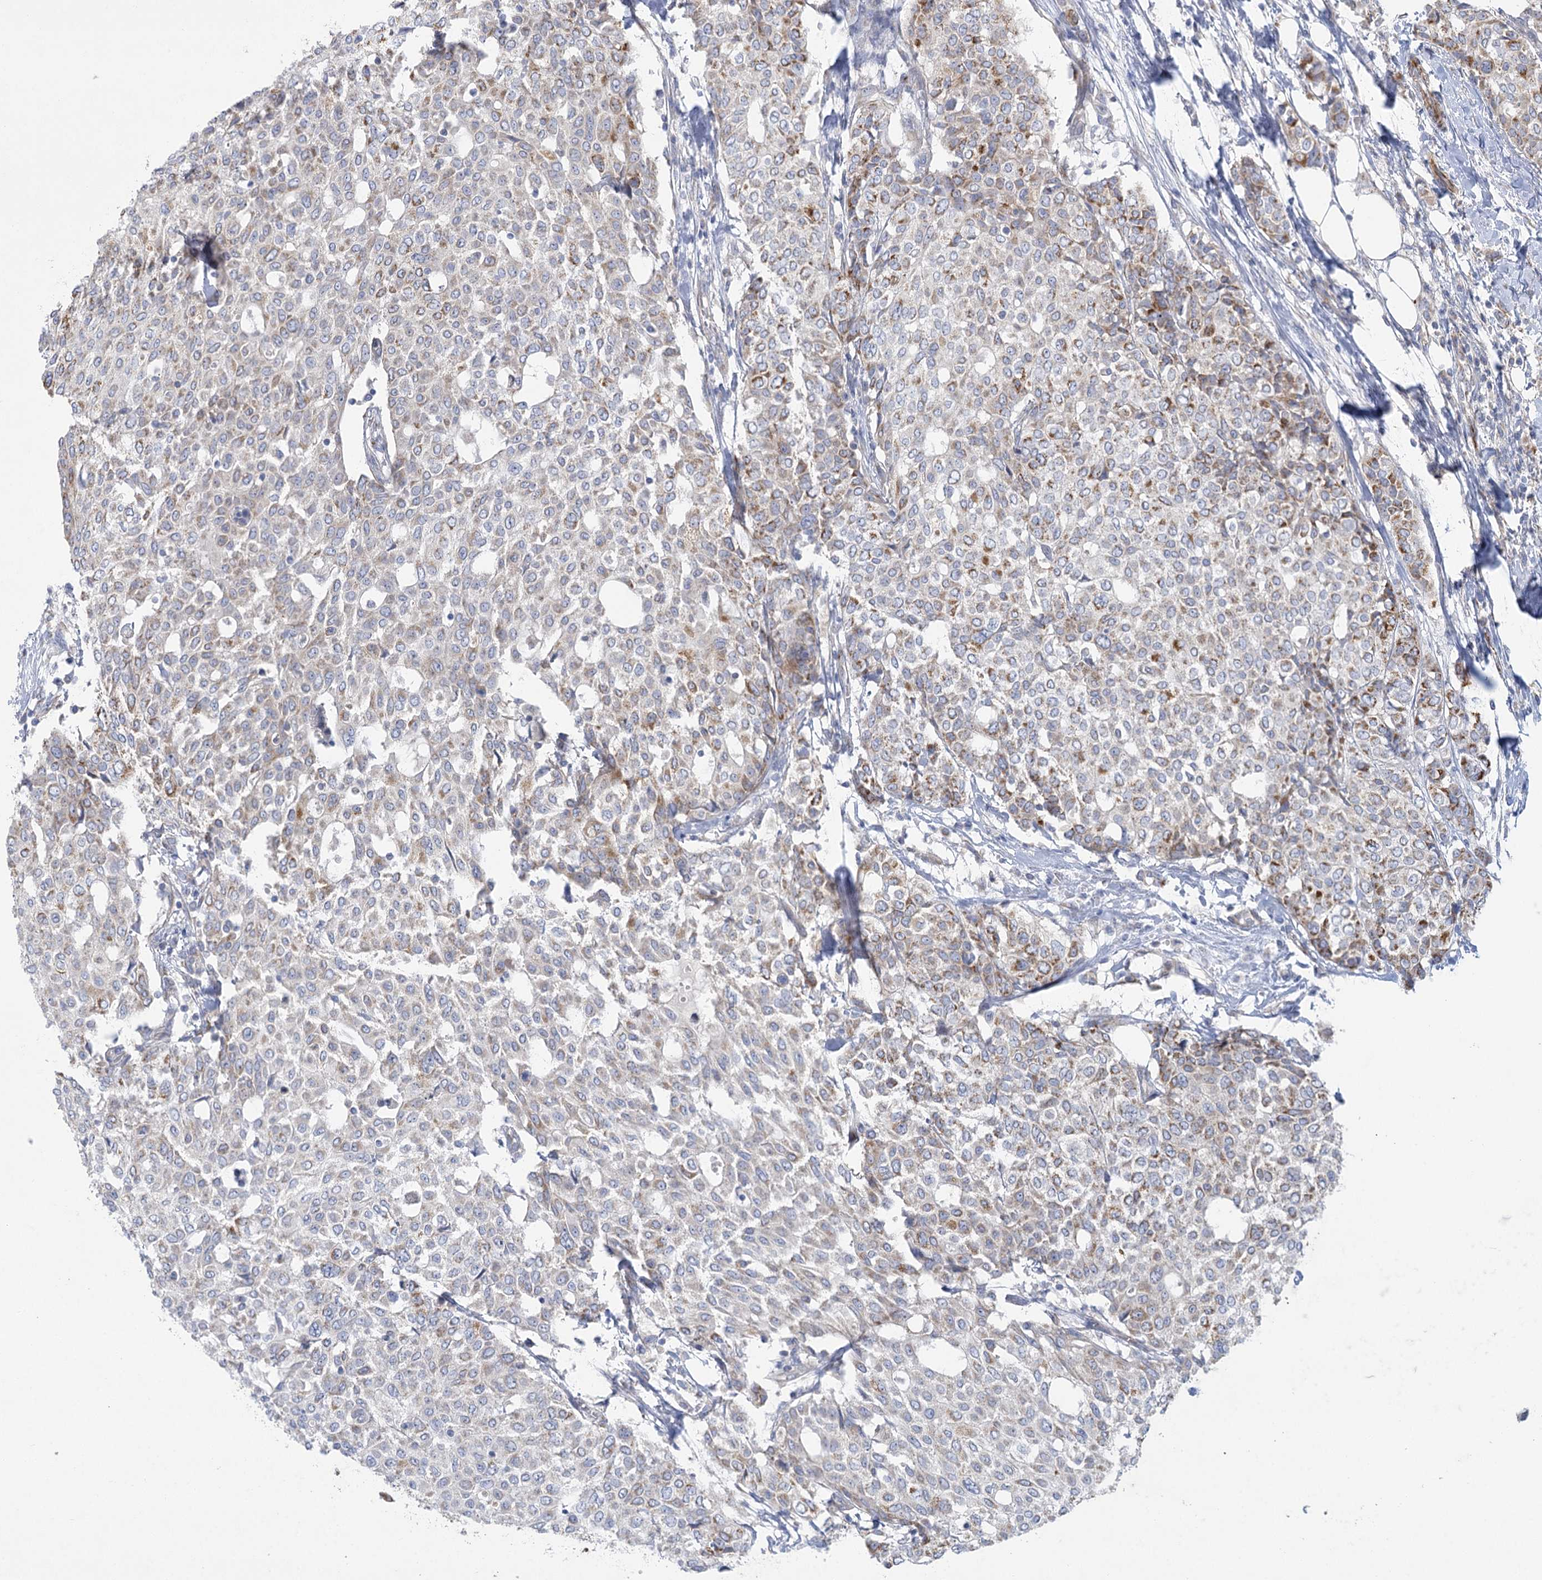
{"staining": {"intensity": "moderate", "quantity": "25%-75%", "location": "cytoplasmic/membranous"}, "tissue": "breast cancer", "cell_type": "Tumor cells", "image_type": "cancer", "snomed": [{"axis": "morphology", "description": "Lobular carcinoma"}, {"axis": "topography", "description": "Breast"}], "caption": "Immunohistochemistry (IHC) photomicrograph of neoplastic tissue: breast lobular carcinoma stained using immunohistochemistry shows medium levels of moderate protein expression localized specifically in the cytoplasmic/membranous of tumor cells, appearing as a cytoplasmic/membranous brown color.", "gene": "DHTKD1", "patient": {"sex": "female", "age": 51}}